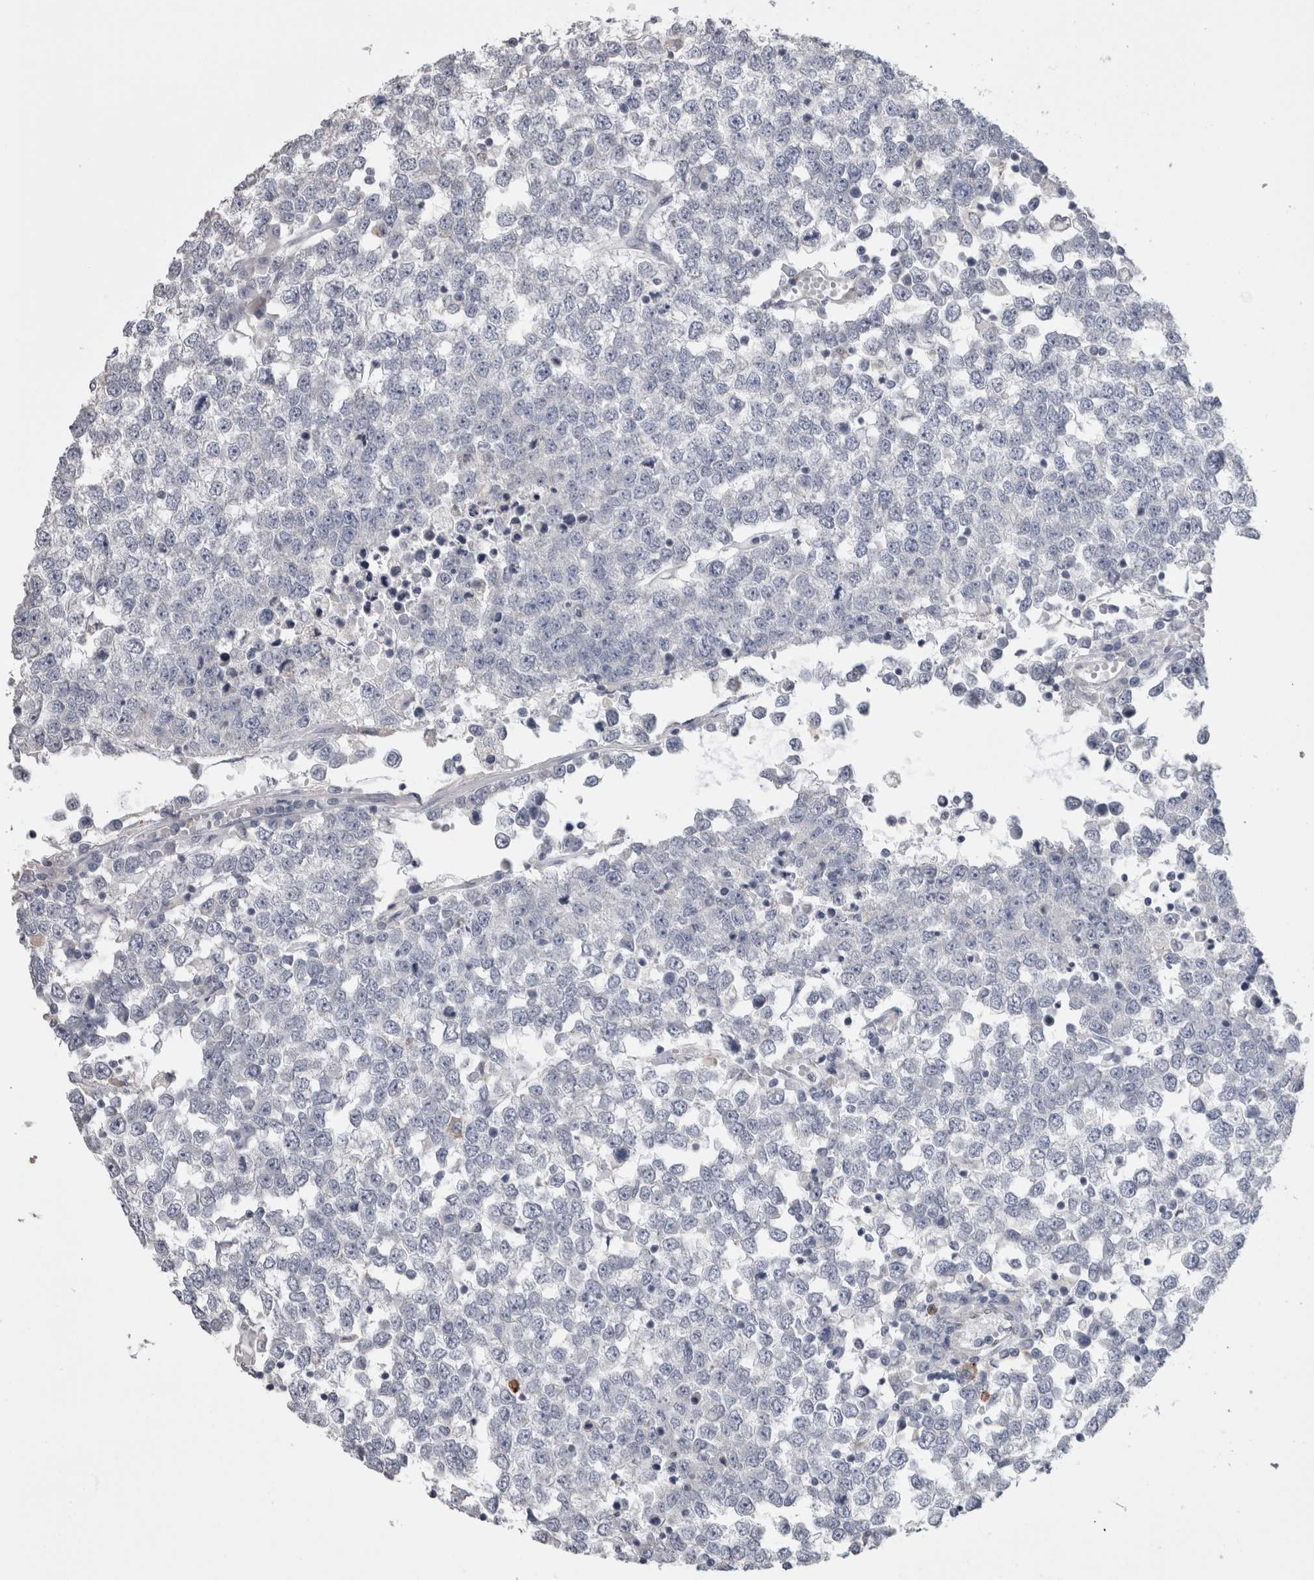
{"staining": {"intensity": "negative", "quantity": "none", "location": "none"}, "tissue": "testis cancer", "cell_type": "Tumor cells", "image_type": "cancer", "snomed": [{"axis": "morphology", "description": "Seminoma, NOS"}, {"axis": "topography", "description": "Testis"}], "caption": "Immunohistochemistry photomicrograph of neoplastic tissue: testis cancer stained with DAB (3,3'-diaminobenzidine) shows no significant protein expression in tumor cells.", "gene": "IL33", "patient": {"sex": "male", "age": 65}}